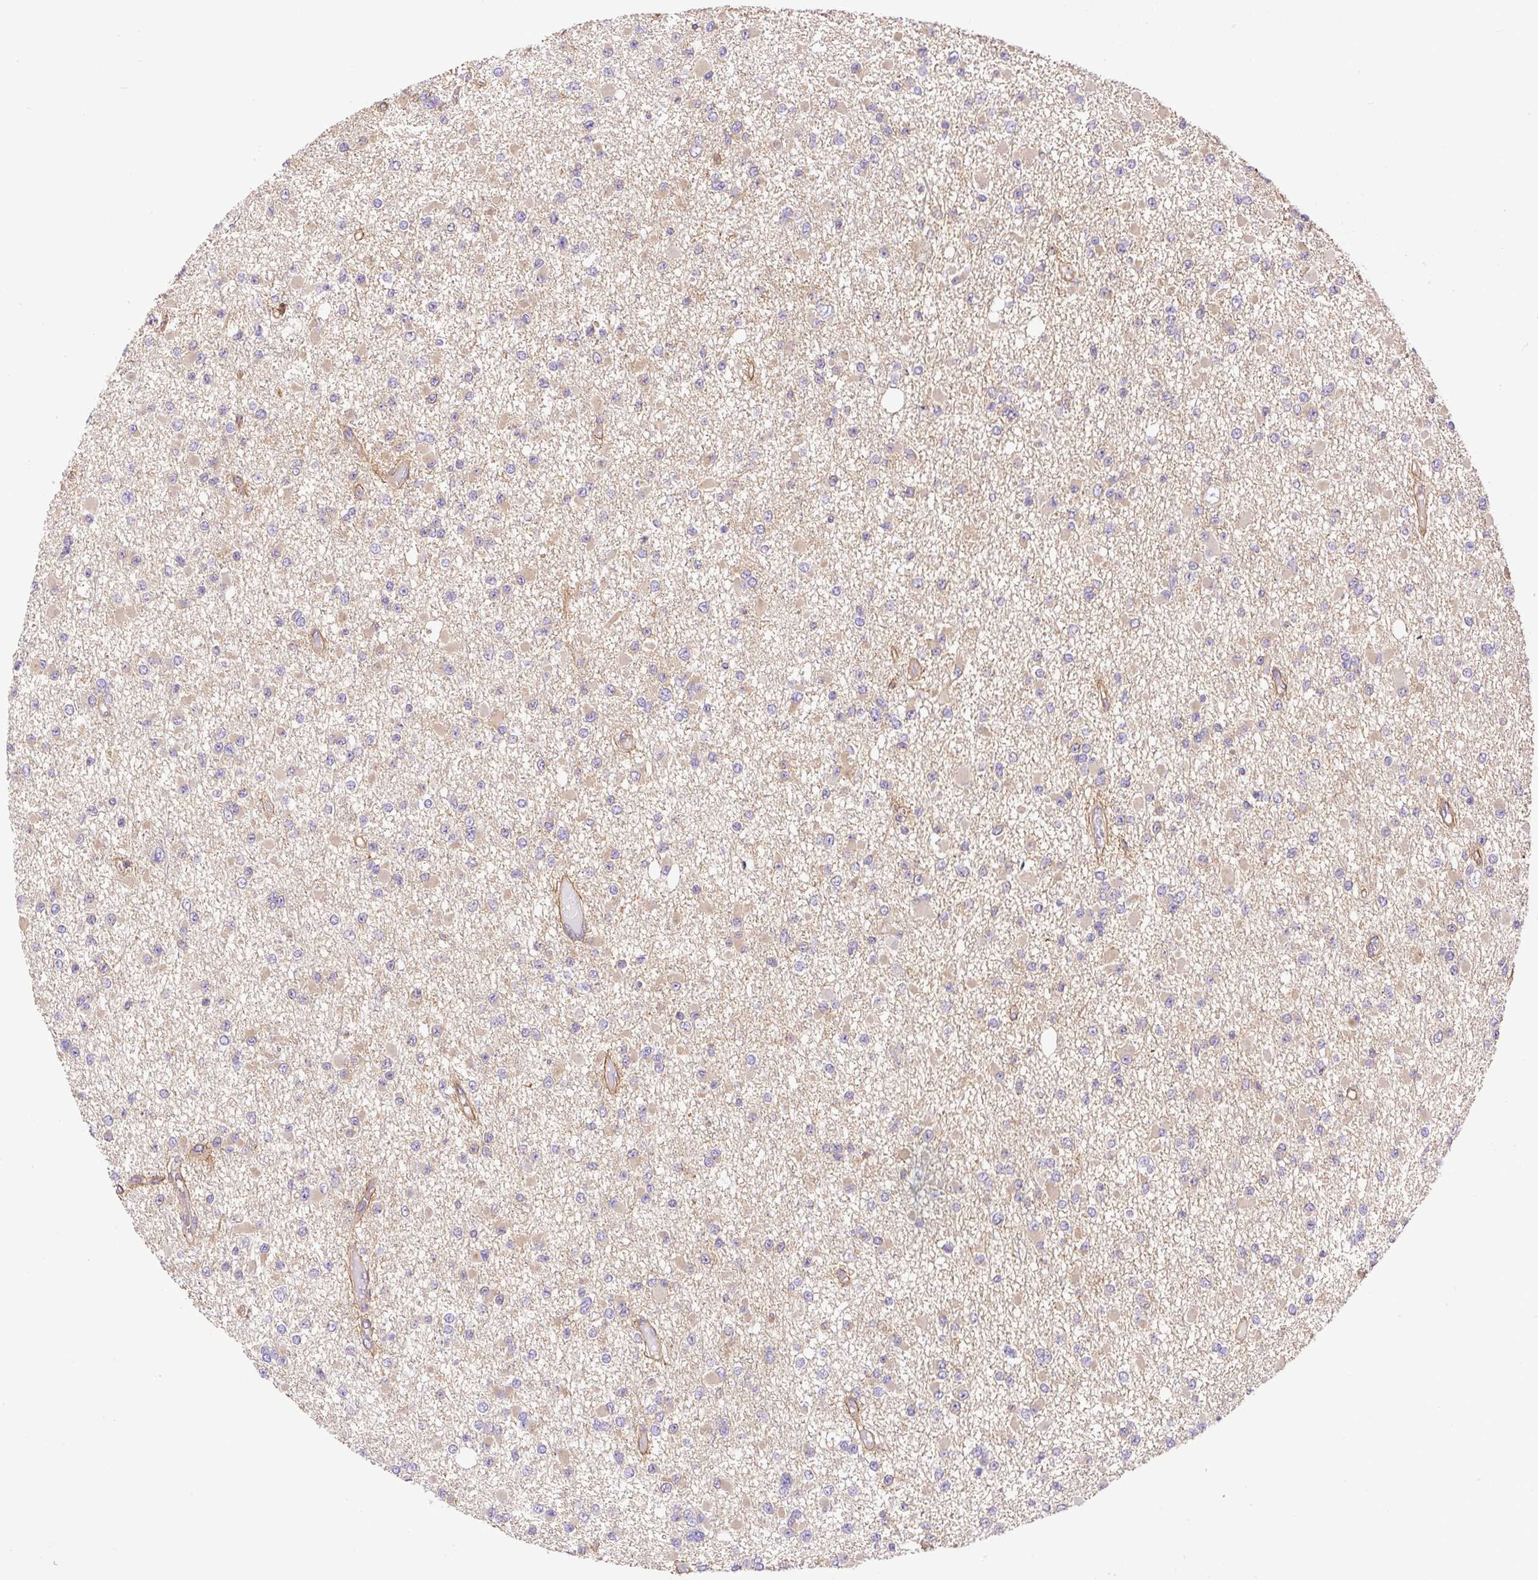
{"staining": {"intensity": "weak", "quantity": "<25%", "location": "cytoplasmic/membranous"}, "tissue": "glioma", "cell_type": "Tumor cells", "image_type": "cancer", "snomed": [{"axis": "morphology", "description": "Glioma, malignant, Low grade"}, {"axis": "topography", "description": "Brain"}], "caption": "The photomicrograph exhibits no staining of tumor cells in glioma.", "gene": "DCTN1", "patient": {"sex": "female", "age": 22}}